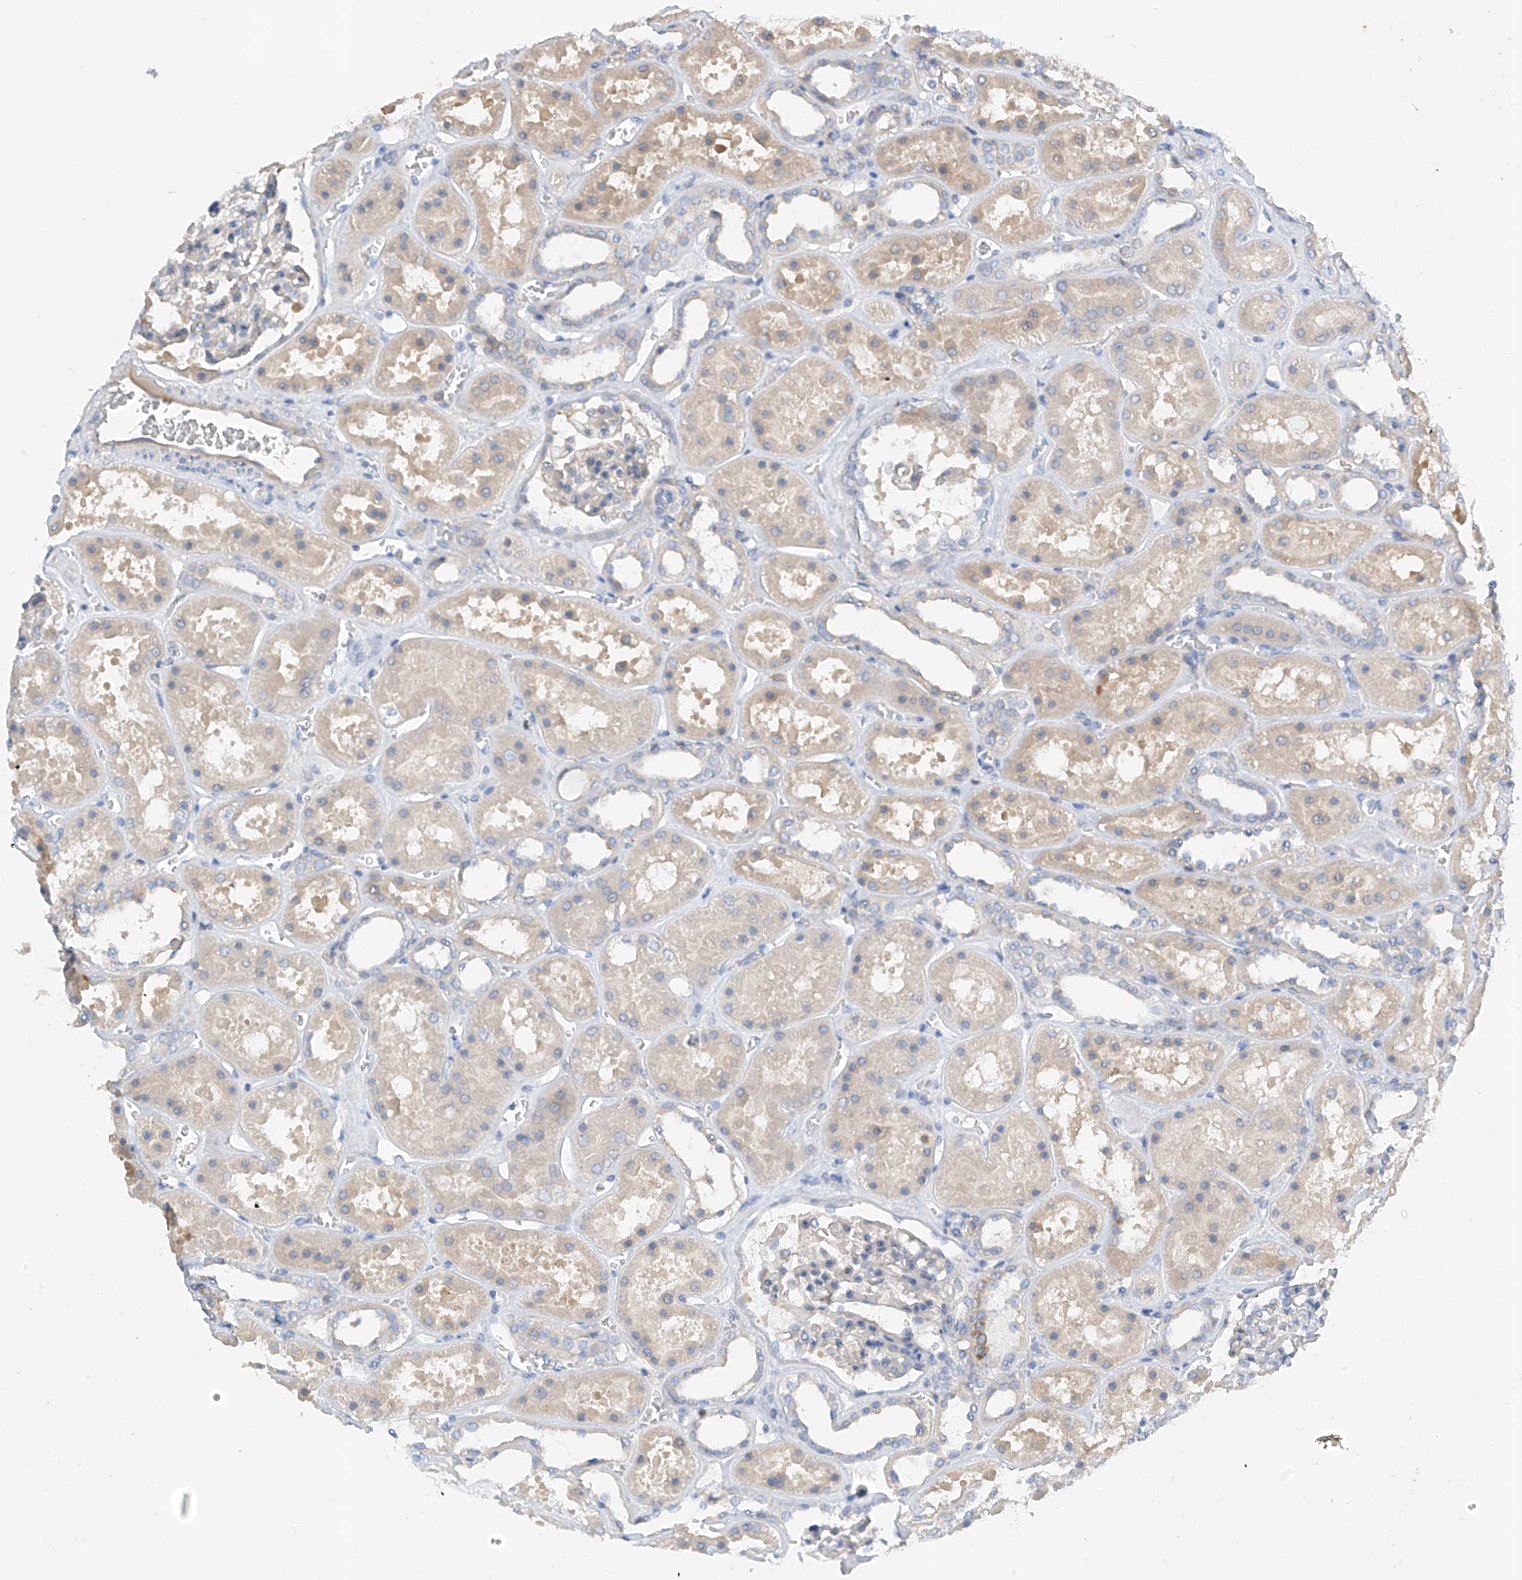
{"staining": {"intensity": "weak", "quantity": "<25%", "location": "cytoplasmic/membranous"}, "tissue": "kidney", "cell_type": "Cells in glomeruli", "image_type": "normal", "snomed": [{"axis": "morphology", "description": "Normal tissue, NOS"}, {"axis": "topography", "description": "Kidney"}], "caption": "A photomicrograph of human kidney is negative for staining in cells in glomeruli.", "gene": "NALCN", "patient": {"sex": "female", "age": 41}}